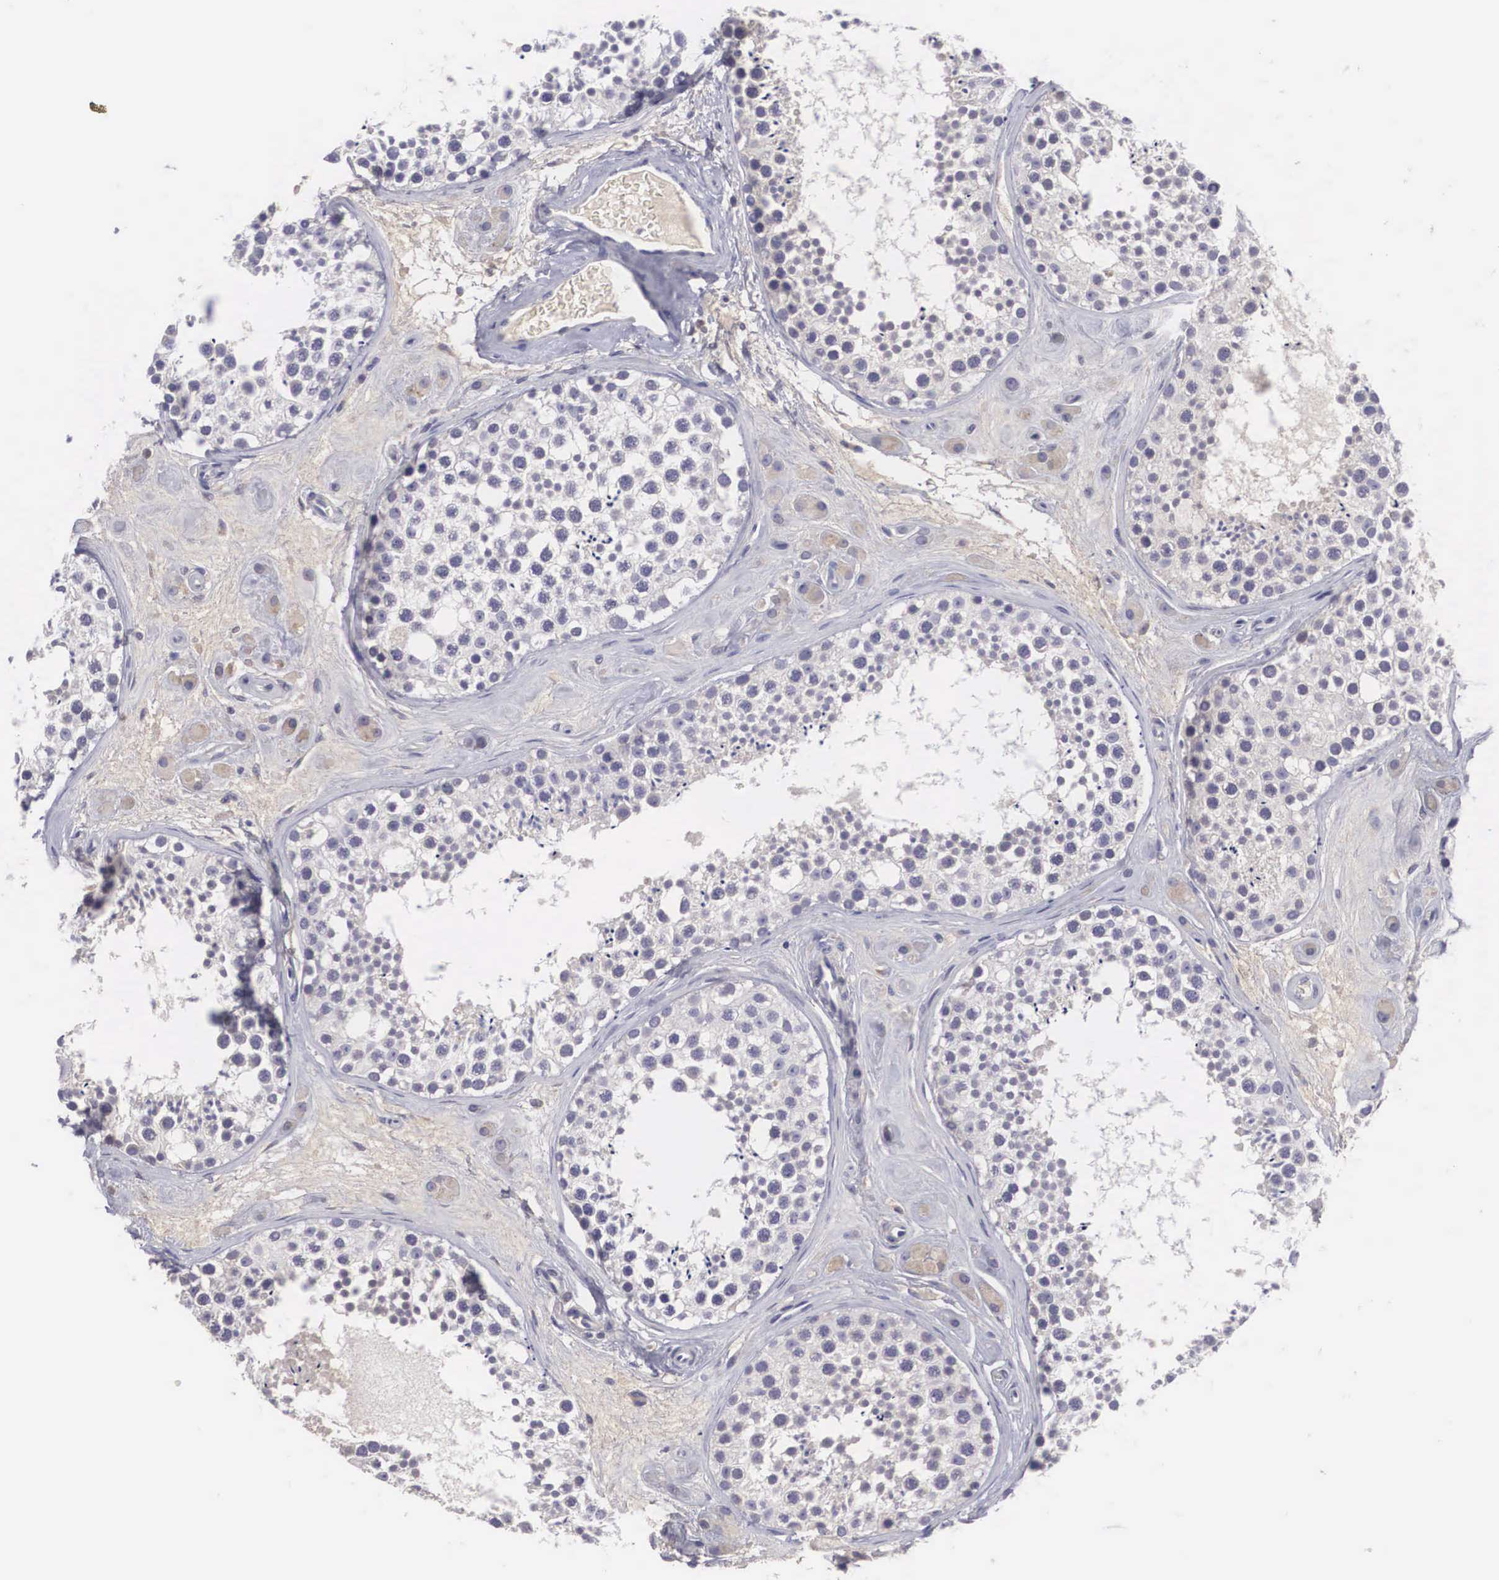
{"staining": {"intensity": "negative", "quantity": "none", "location": "none"}, "tissue": "testis", "cell_type": "Cells in seminiferous ducts", "image_type": "normal", "snomed": [{"axis": "morphology", "description": "Normal tissue, NOS"}, {"axis": "topography", "description": "Testis"}], "caption": "DAB (3,3'-diaminobenzidine) immunohistochemical staining of normal testis displays no significant staining in cells in seminiferous ducts.", "gene": "NREP", "patient": {"sex": "male", "age": 38}}